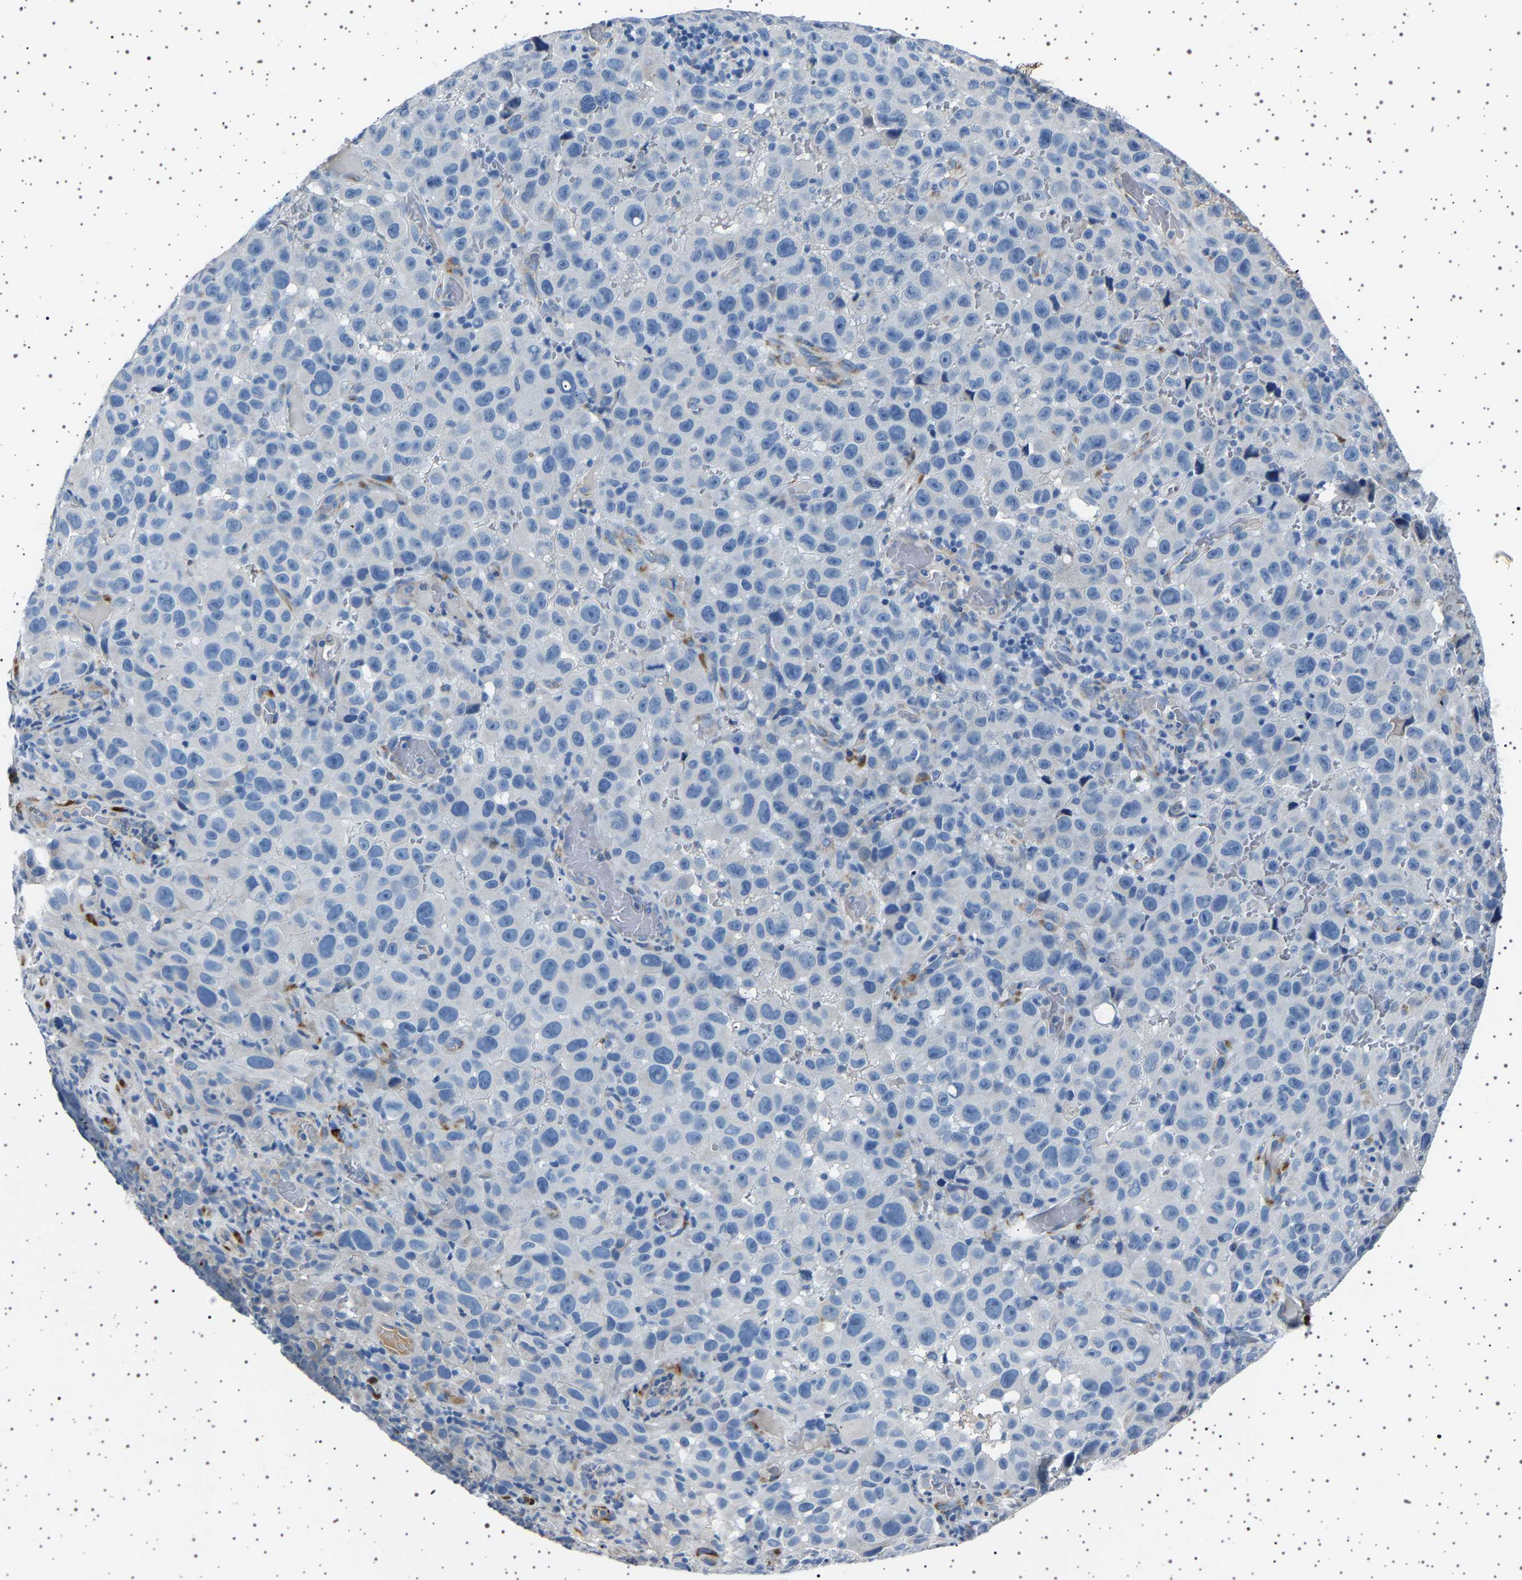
{"staining": {"intensity": "negative", "quantity": "none", "location": "none"}, "tissue": "melanoma", "cell_type": "Tumor cells", "image_type": "cancer", "snomed": [{"axis": "morphology", "description": "Malignant melanoma, NOS"}, {"axis": "topography", "description": "Skin"}], "caption": "Histopathology image shows no protein positivity in tumor cells of malignant melanoma tissue.", "gene": "FTCD", "patient": {"sex": "female", "age": 82}}